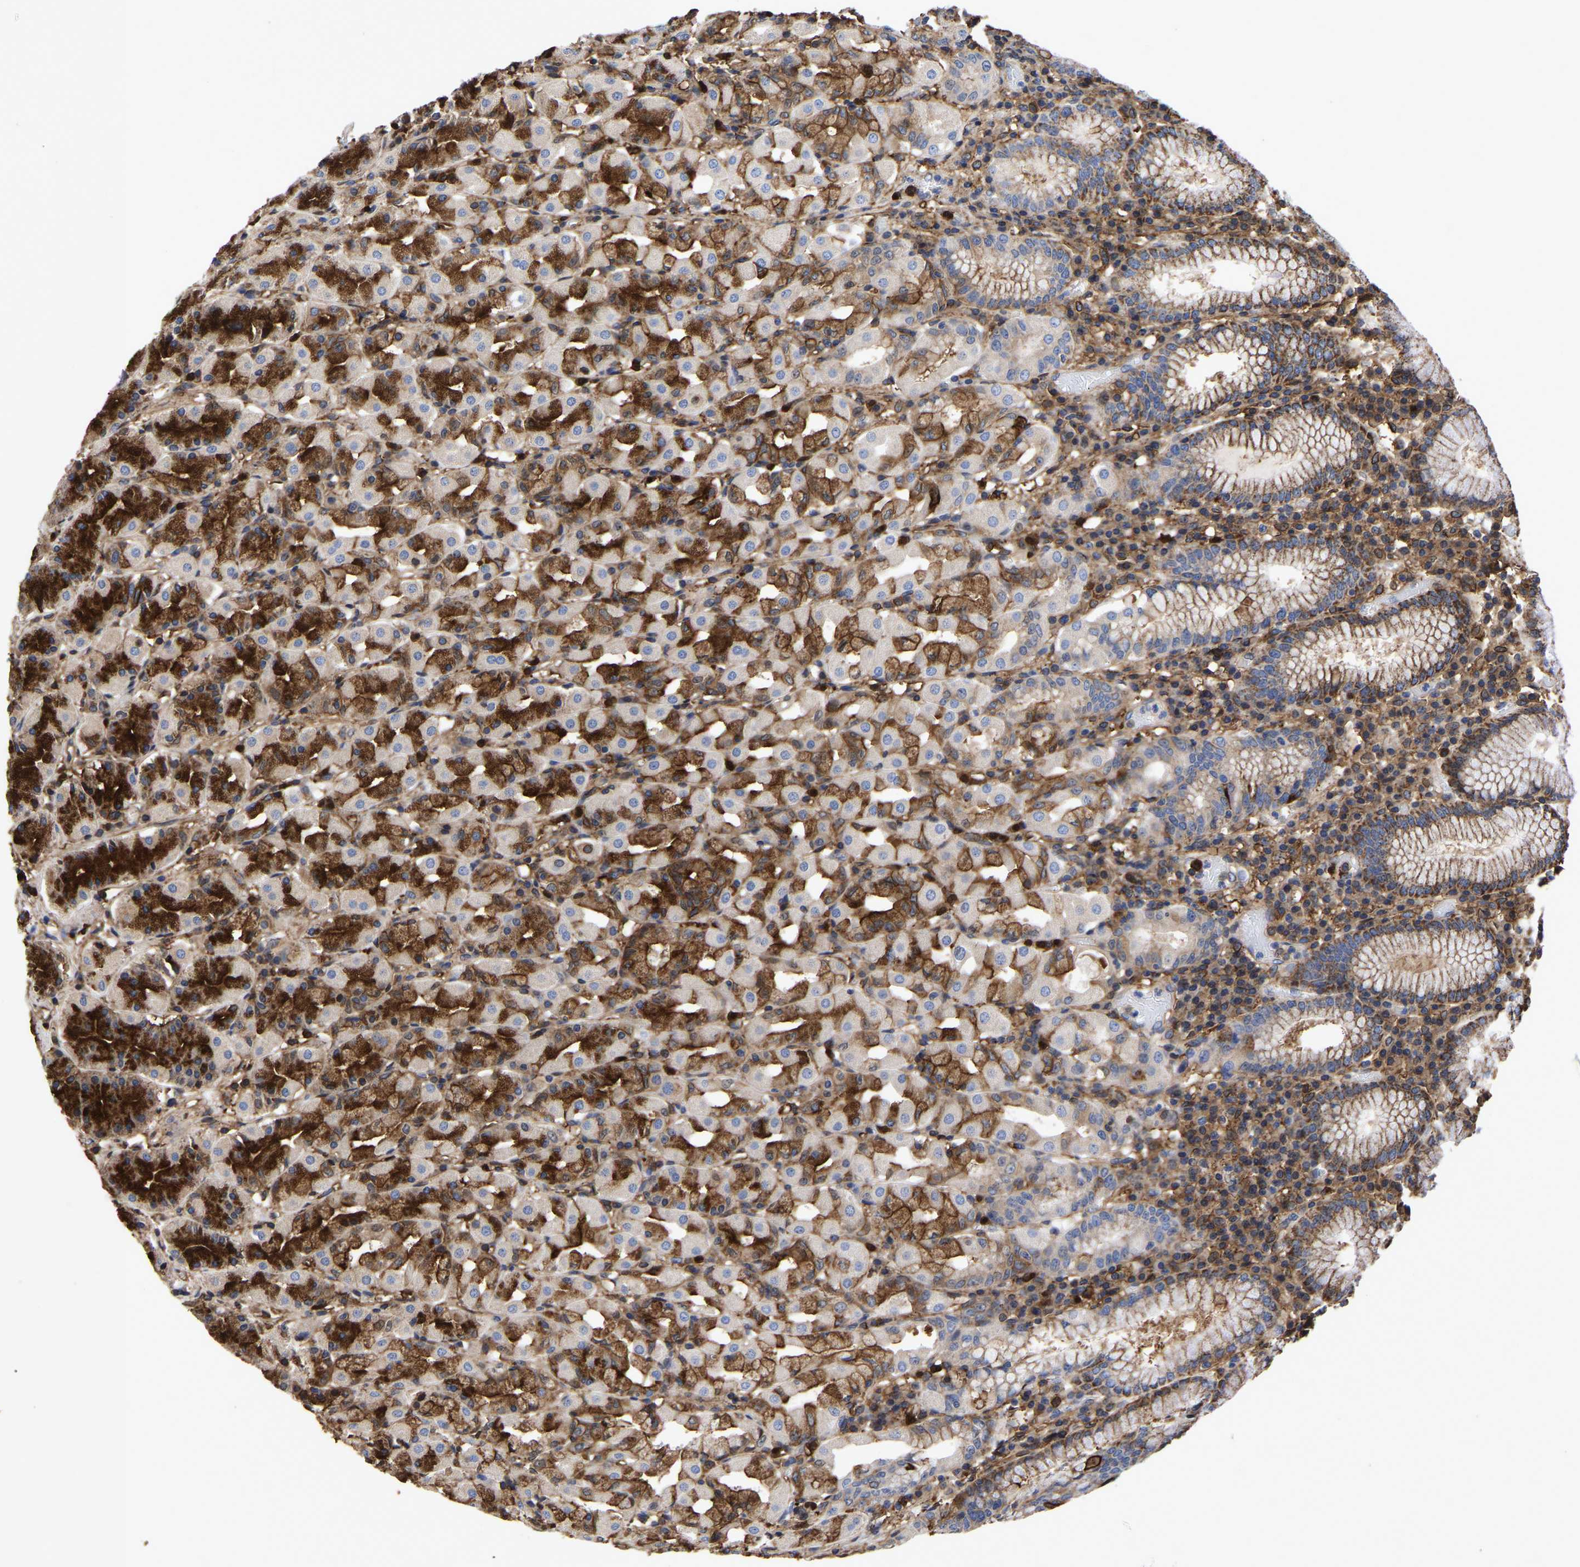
{"staining": {"intensity": "strong", "quantity": "25%-75%", "location": "cytoplasmic/membranous"}, "tissue": "stomach", "cell_type": "Glandular cells", "image_type": "normal", "snomed": [{"axis": "morphology", "description": "Normal tissue, NOS"}, {"axis": "topography", "description": "Stomach"}, {"axis": "topography", "description": "Stomach, lower"}], "caption": "Stomach stained with DAB immunohistochemistry shows high levels of strong cytoplasmic/membranous staining in about 25%-75% of glandular cells.", "gene": "LIF", "patient": {"sex": "female", "age": 56}}